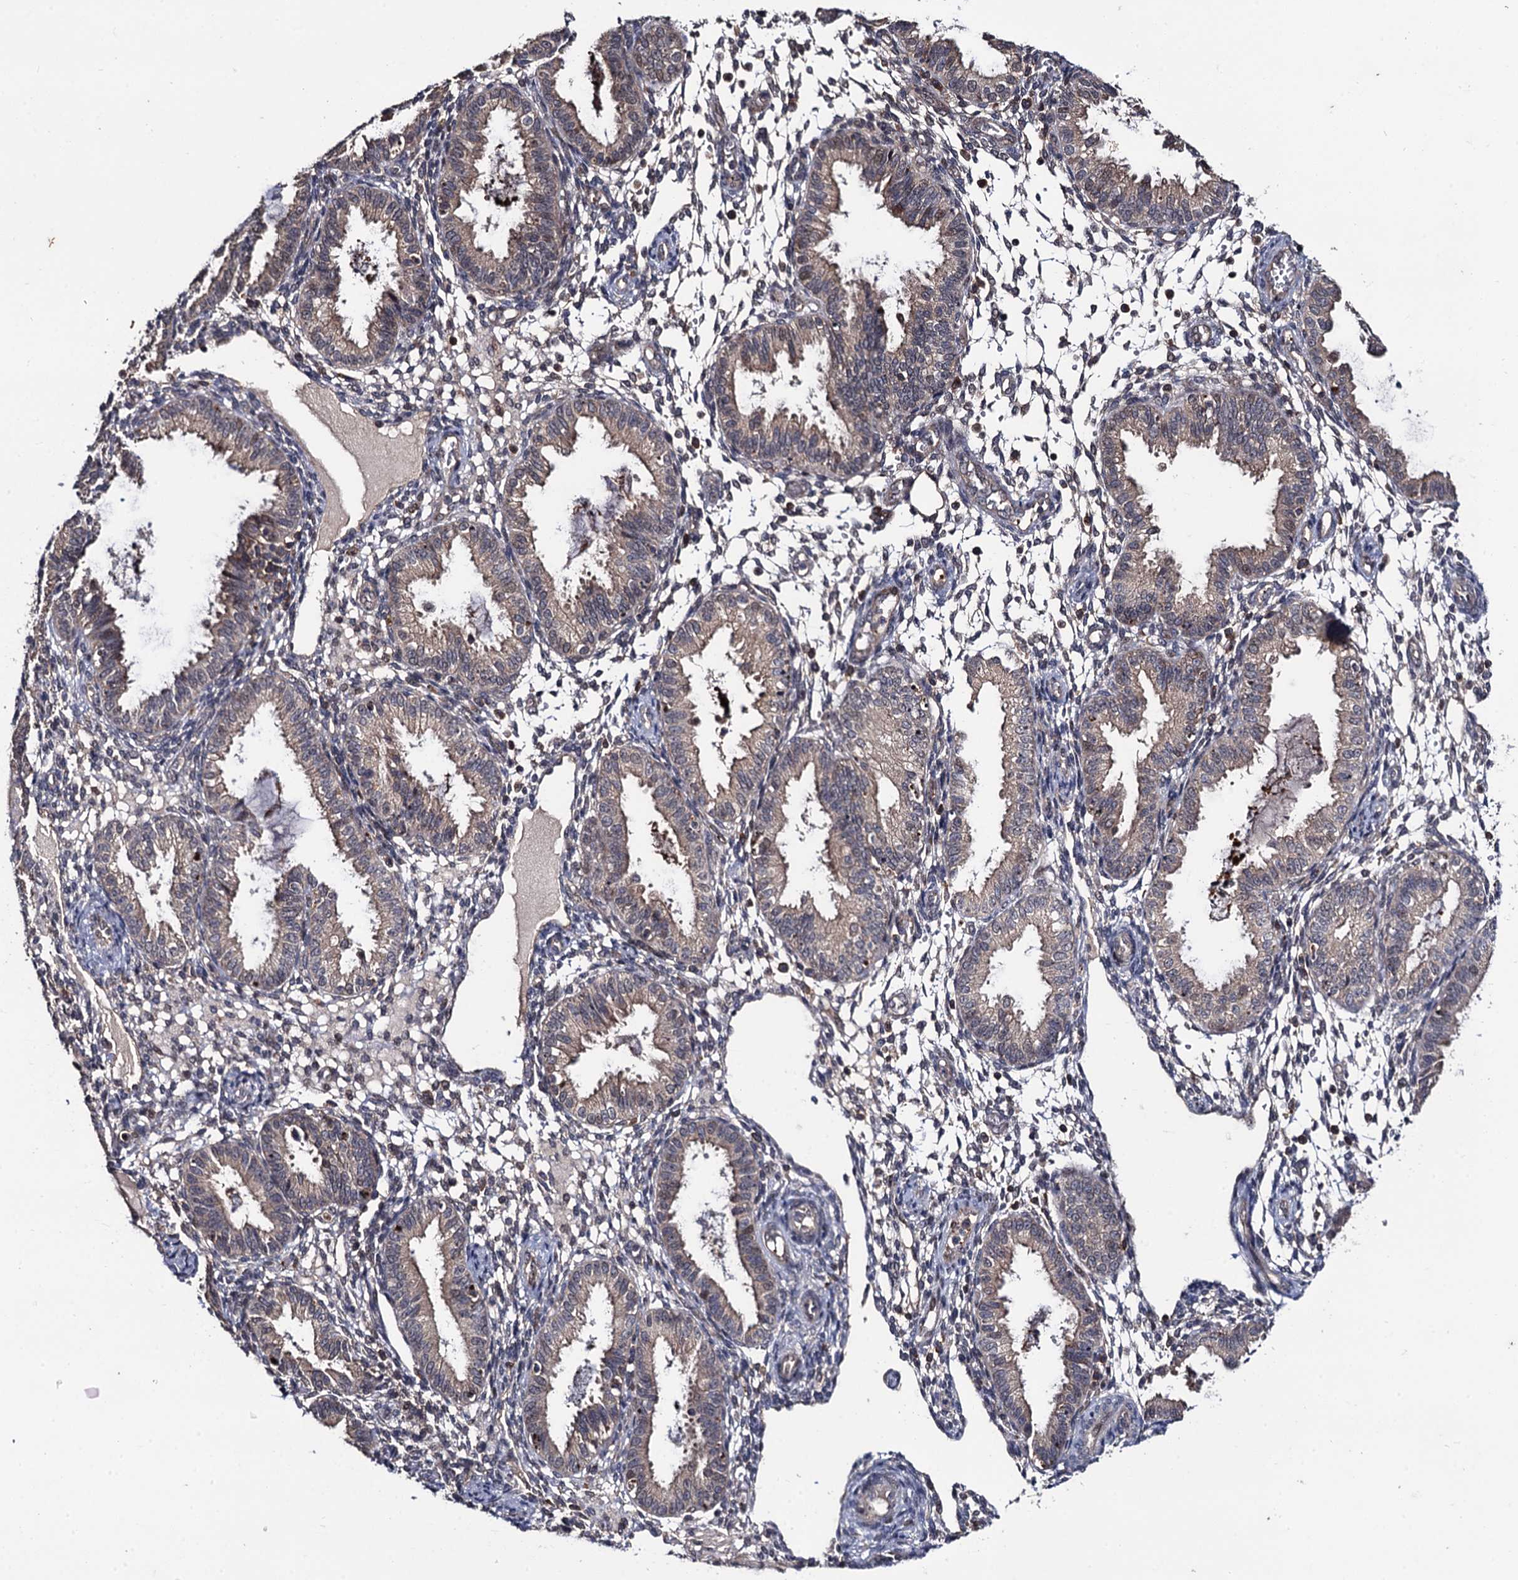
{"staining": {"intensity": "negative", "quantity": "none", "location": "none"}, "tissue": "endometrium", "cell_type": "Cells in endometrial stroma", "image_type": "normal", "snomed": [{"axis": "morphology", "description": "Normal tissue, NOS"}, {"axis": "topography", "description": "Endometrium"}], "caption": "High power microscopy photomicrograph of an IHC image of benign endometrium, revealing no significant expression in cells in endometrial stroma. The staining is performed using DAB brown chromogen with nuclei counter-stained in using hematoxylin.", "gene": "LRRC63", "patient": {"sex": "female", "age": 33}}